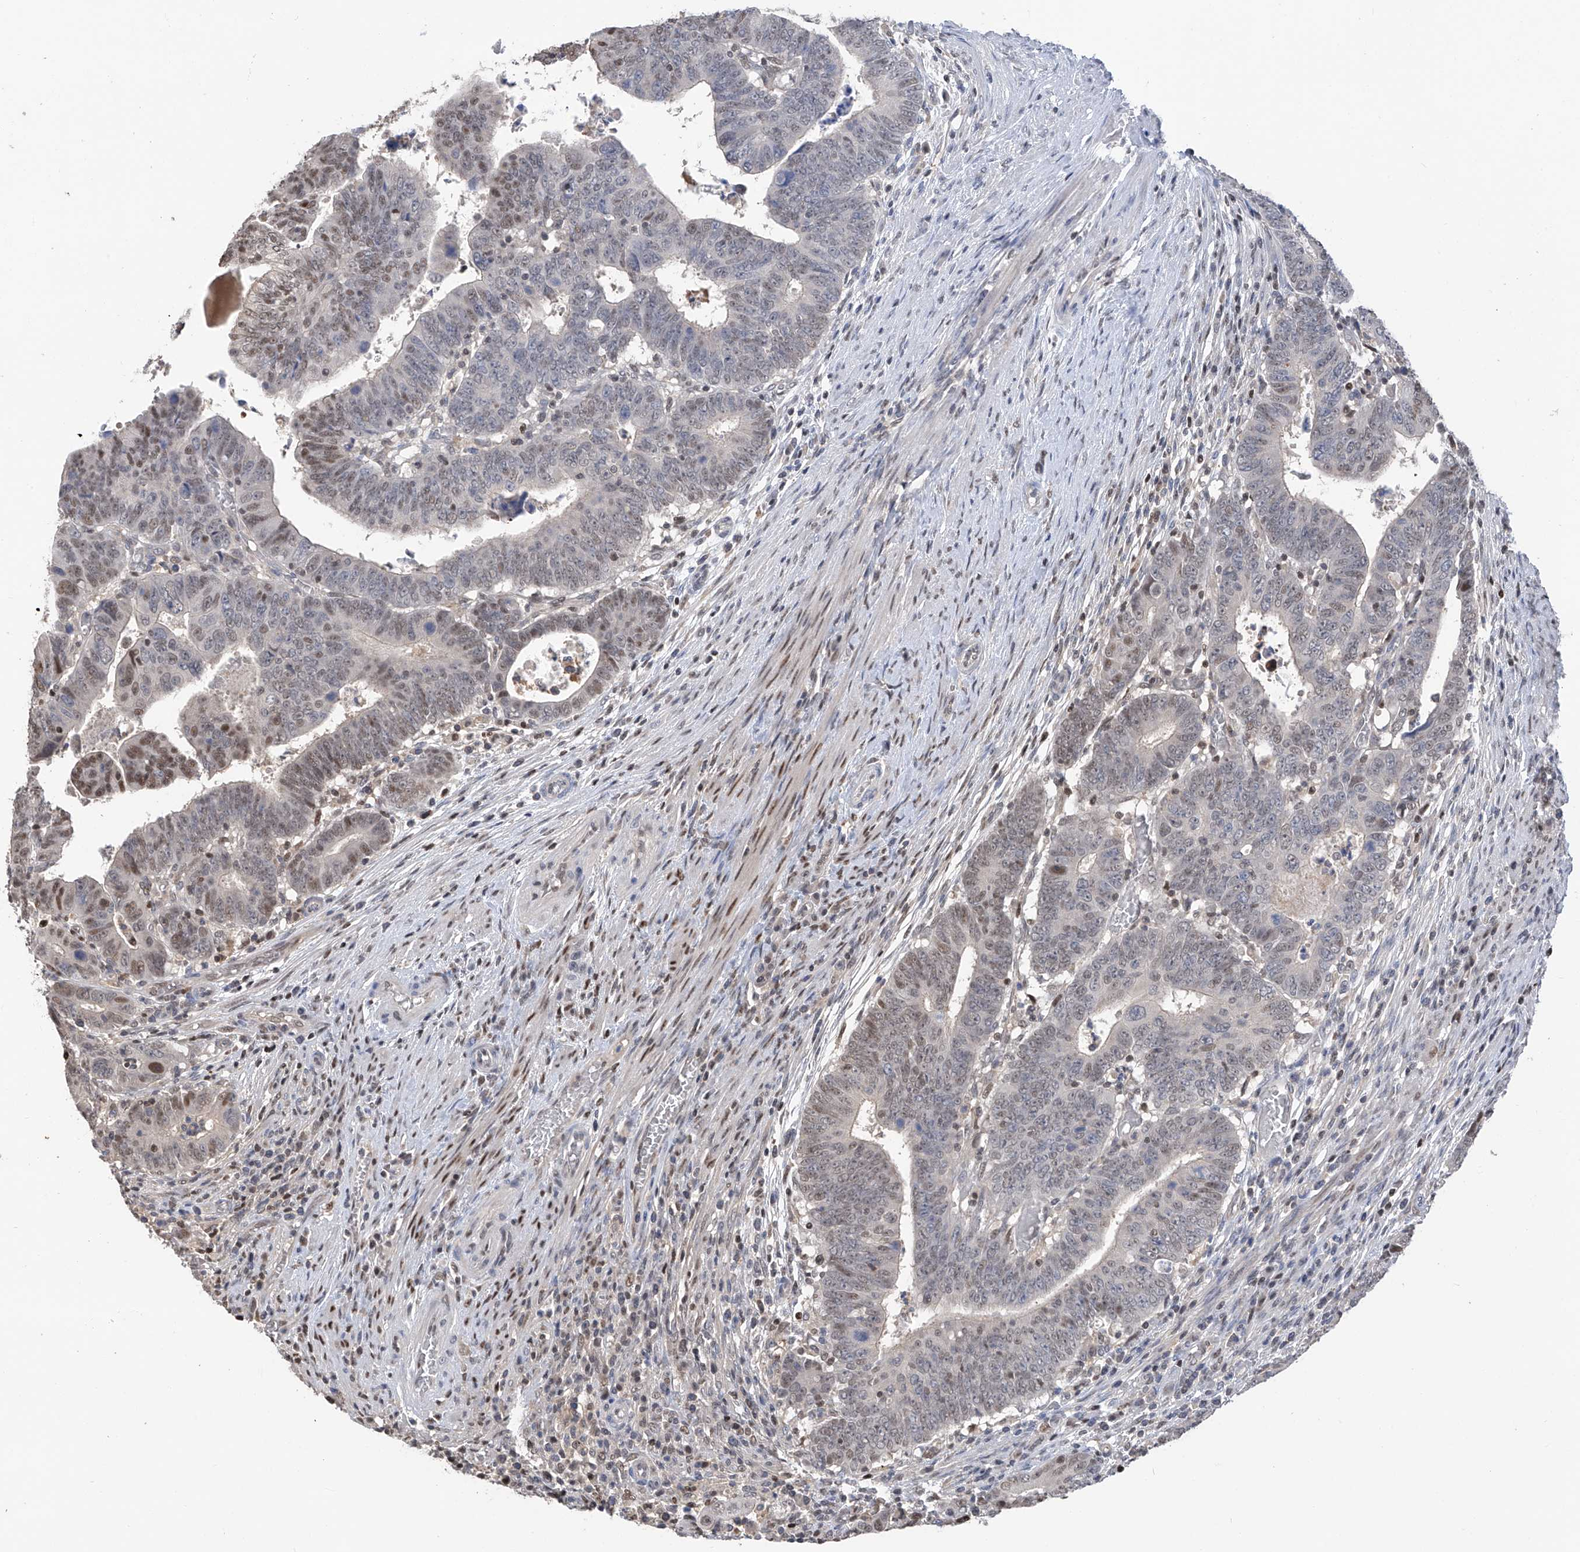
{"staining": {"intensity": "moderate", "quantity": "<25%", "location": "nuclear"}, "tissue": "colorectal cancer", "cell_type": "Tumor cells", "image_type": "cancer", "snomed": [{"axis": "morphology", "description": "Normal tissue, NOS"}, {"axis": "morphology", "description": "Adenocarcinoma, NOS"}, {"axis": "topography", "description": "Rectum"}], "caption": "Brown immunohistochemical staining in human colorectal cancer (adenocarcinoma) displays moderate nuclear expression in about <25% of tumor cells. (DAB IHC with brightfield microscopy, high magnification).", "gene": "PMM1", "patient": {"sex": "female", "age": 65}}